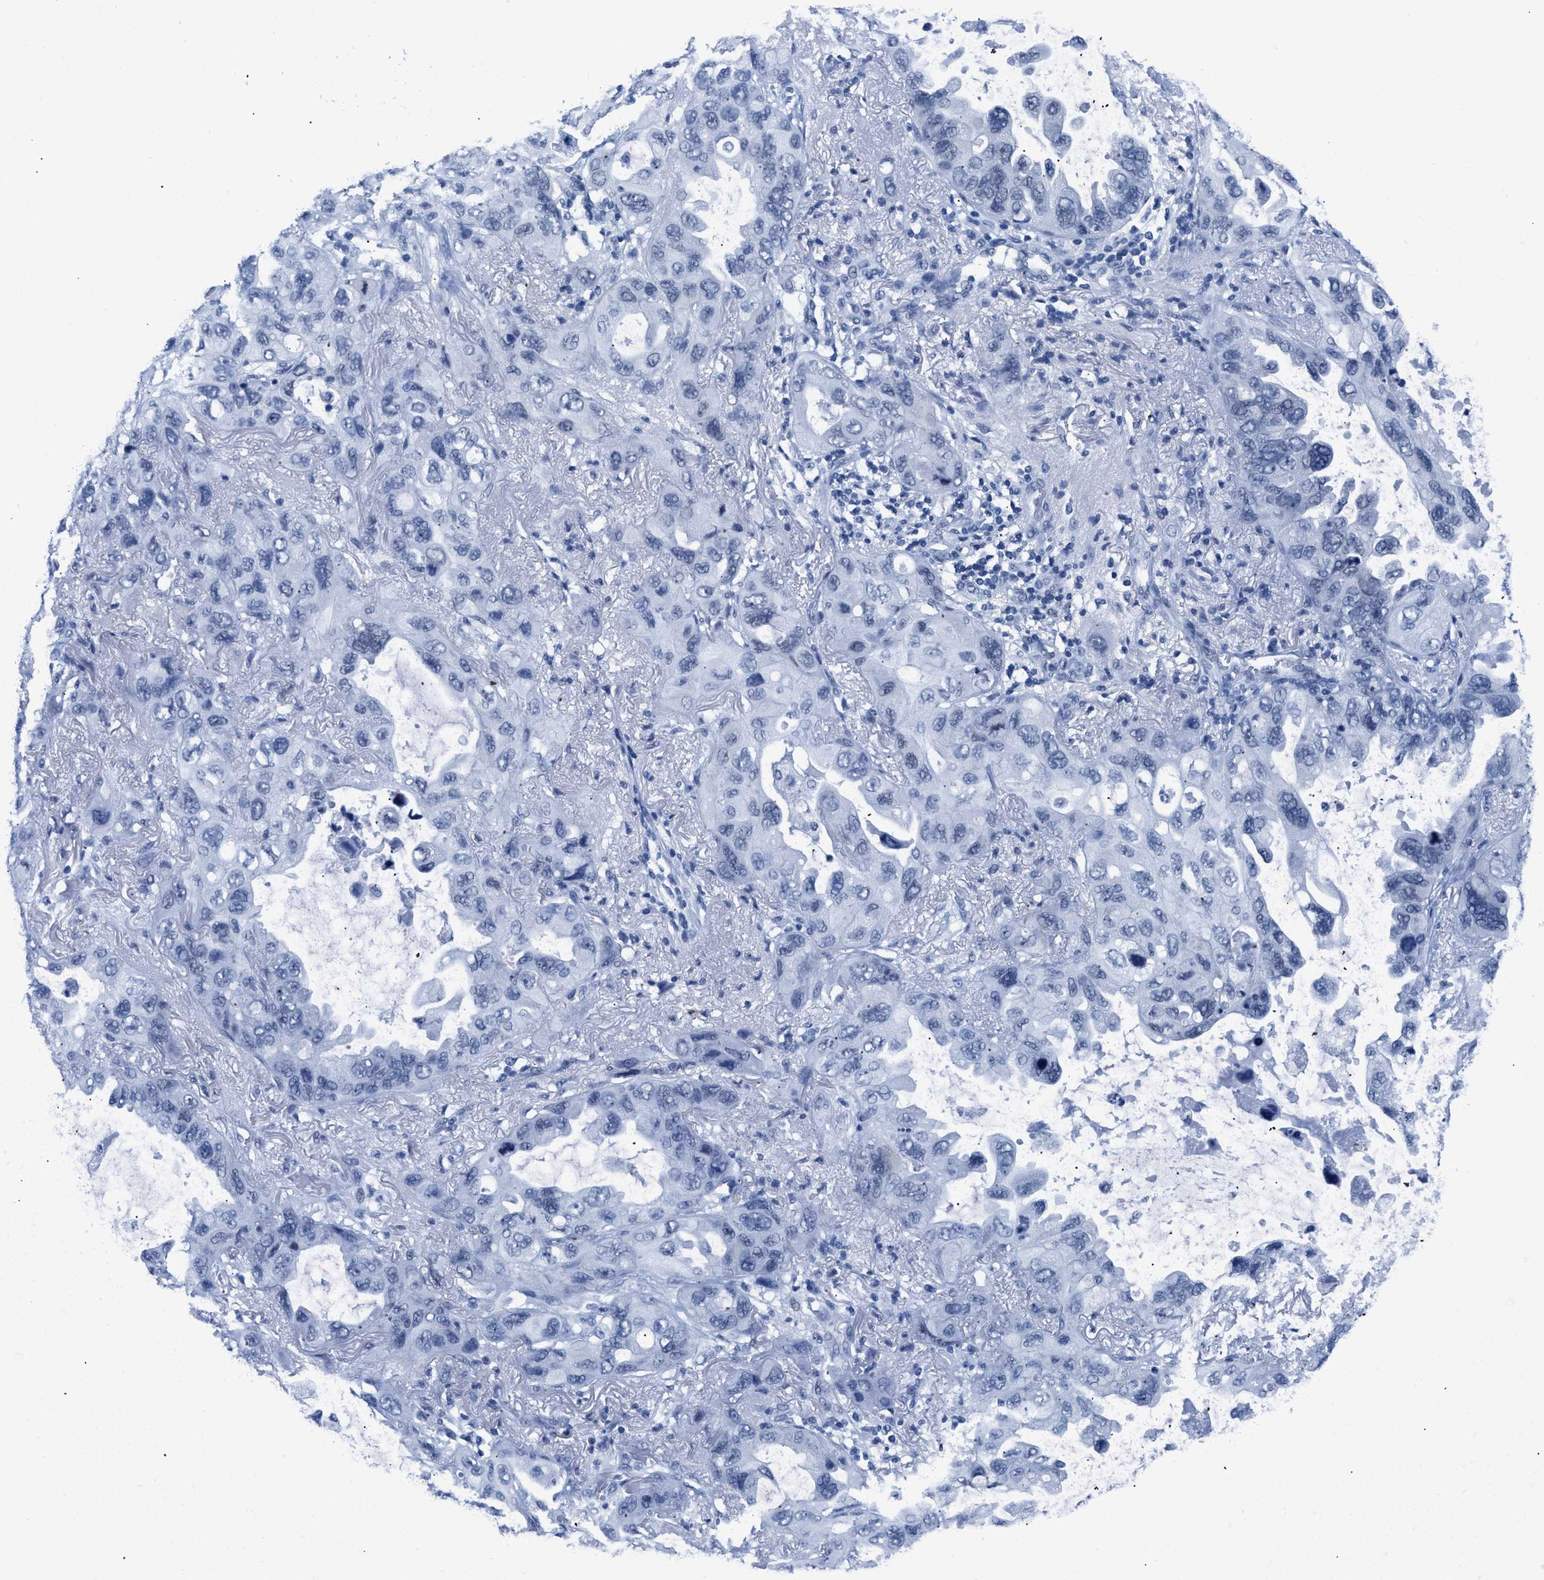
{"staining": {"intensity": "negative", "quantity": "none", "location": "none"}, "tissue": "lung cancer", "cell_type": "Tumor cells", "image_type": "cancer", "snomed": [{"axis": "morphology", "description": "Squamous cell carcinoma, NOS"}, {"axis": "topography", "description": "Lung"}], "caption": "An IHC photomicrograph of lung cancer (squamous cell carcinoma) is shown. There is no staining in tumor cells of lung cancer (squamous cell carcinoma).", "gene": "CTBP1", "patient": {"sex": "female", "age": 73}}